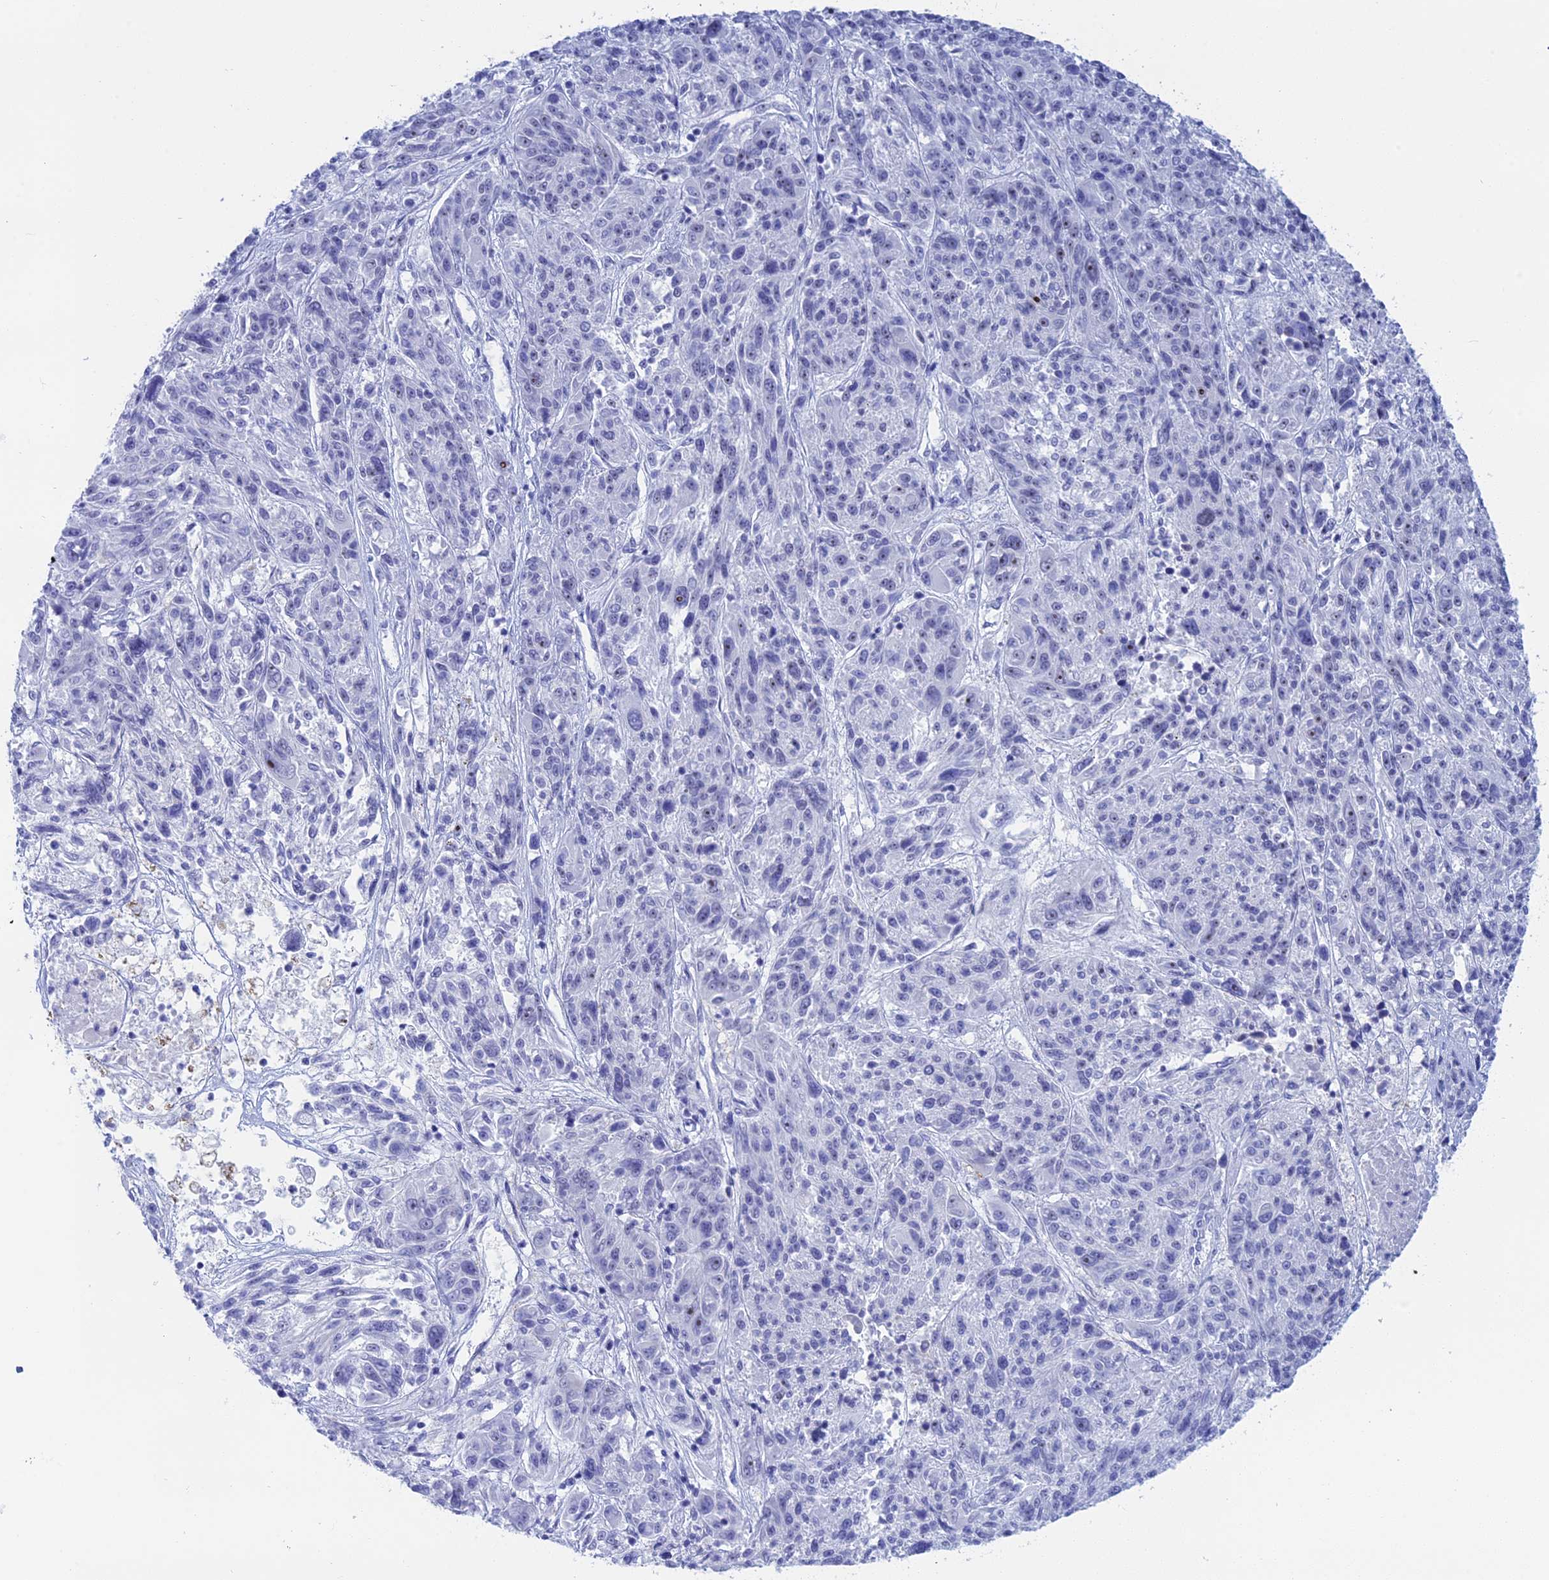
{"staining": {"intensity": "negative", "quantity": "none", "location": "none"}, "tissue": "melanoma", "cell_type": "Tumor cells", "image_type": "cancer", "snomed": [{"axis": "morphology", "description": "Malignant melanoma, NOS"}, {"axis": "topography", "description": "Skin"}], "caption": "Tumor cells show no significant positivity in melanoma.", "gene": "ERICH4", "patient": {"sex": "male", "age": 53}}